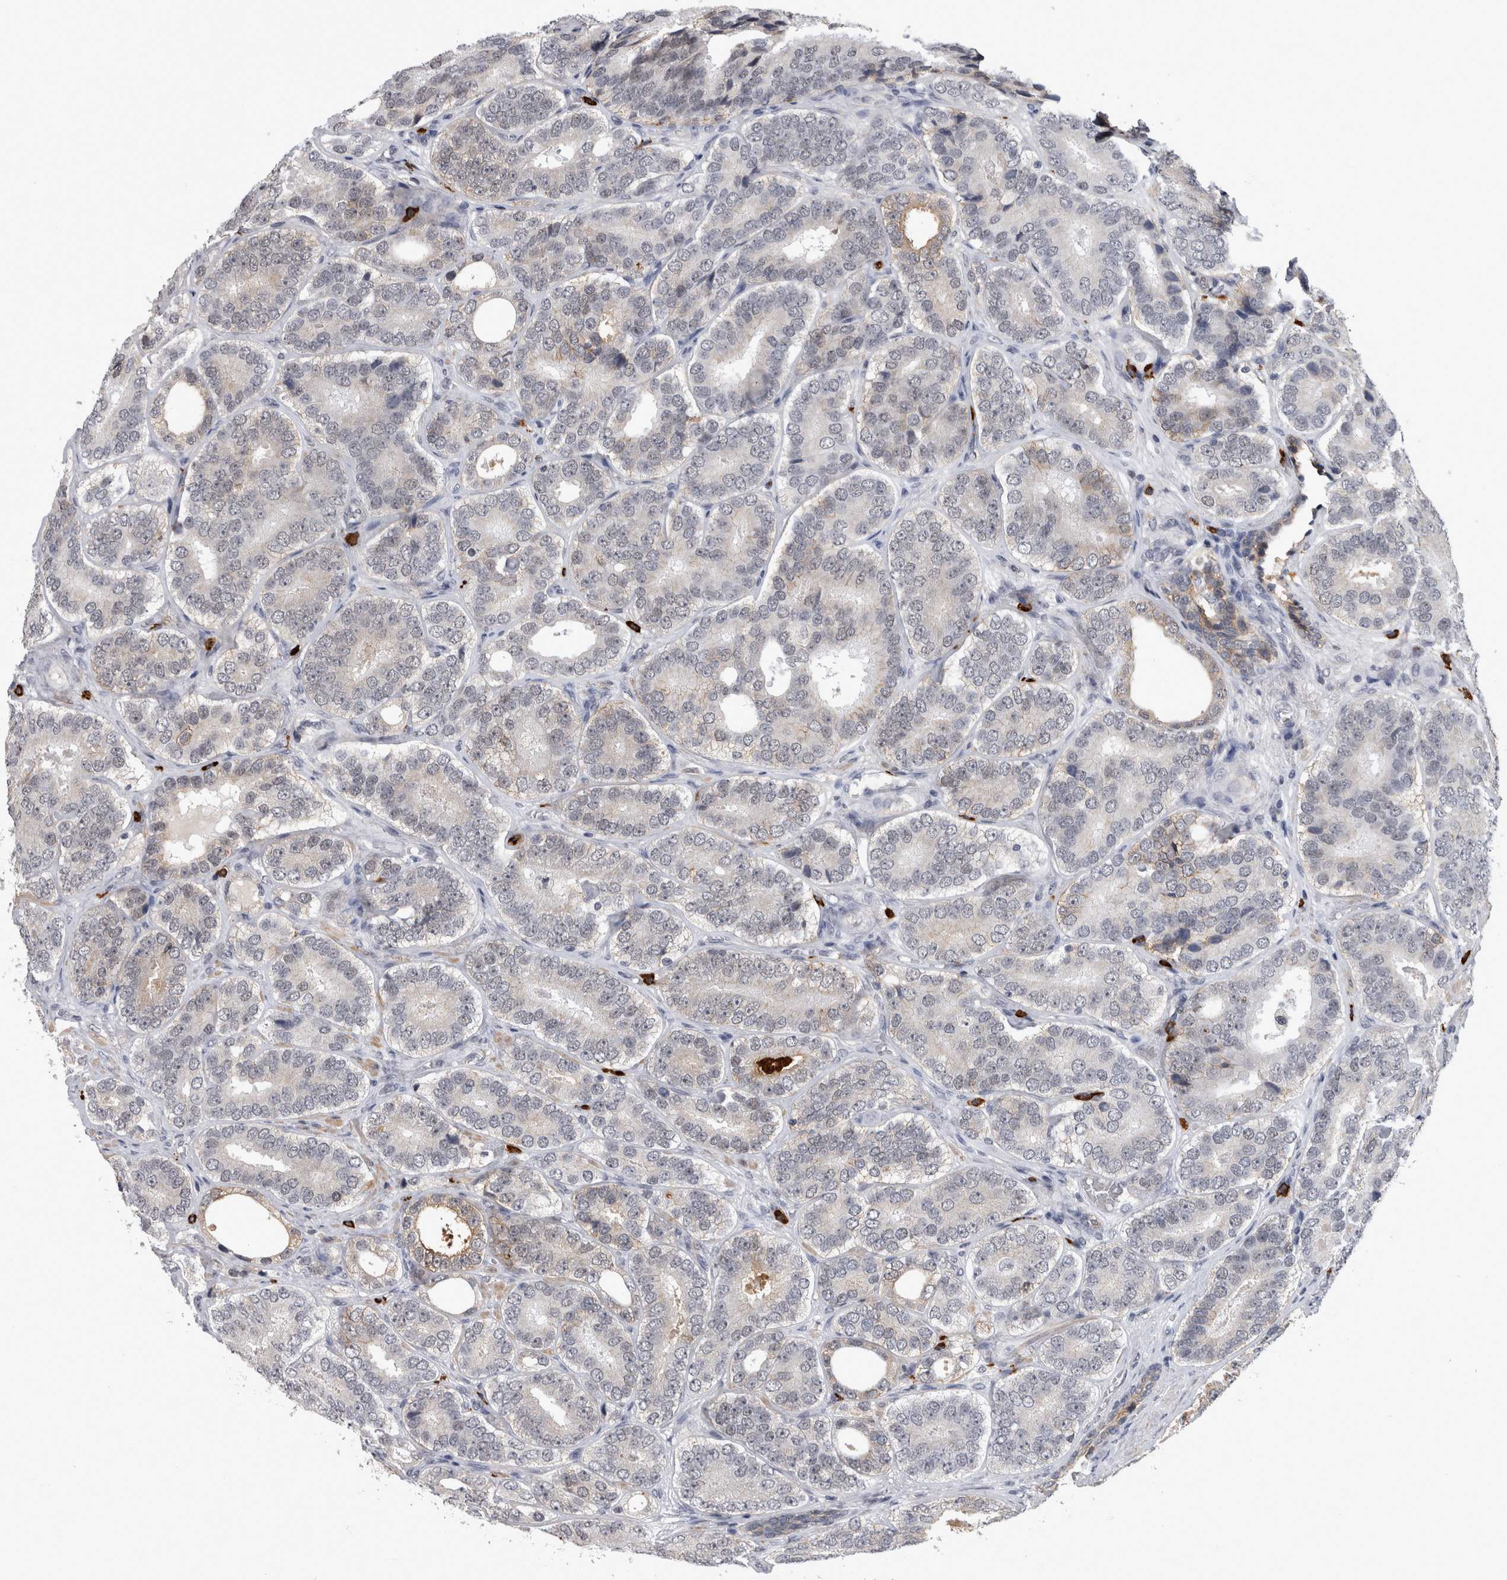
{"staining": {"intensity": "negative", "quantity": "none", "location": "none"}, "tissue": "prostate cancer", "cell_type": "Tumor cells", "image_type": "cancer", "snomed": [{"axis": "morphology", "description": "Adenocarcinoma, High grade"}, {"axis": "topography", "description": "Prostate"}], "caption": "High magnification brightfield microscopy of prostate cancer (adenocarcinoma (high-grade)) stained with DAB (brown) and counterstained with hematoxylin (blue): tumor cells show no significant staining.", "gene": "PEBP4", "patient": {"sex": "male", "age": 56}}